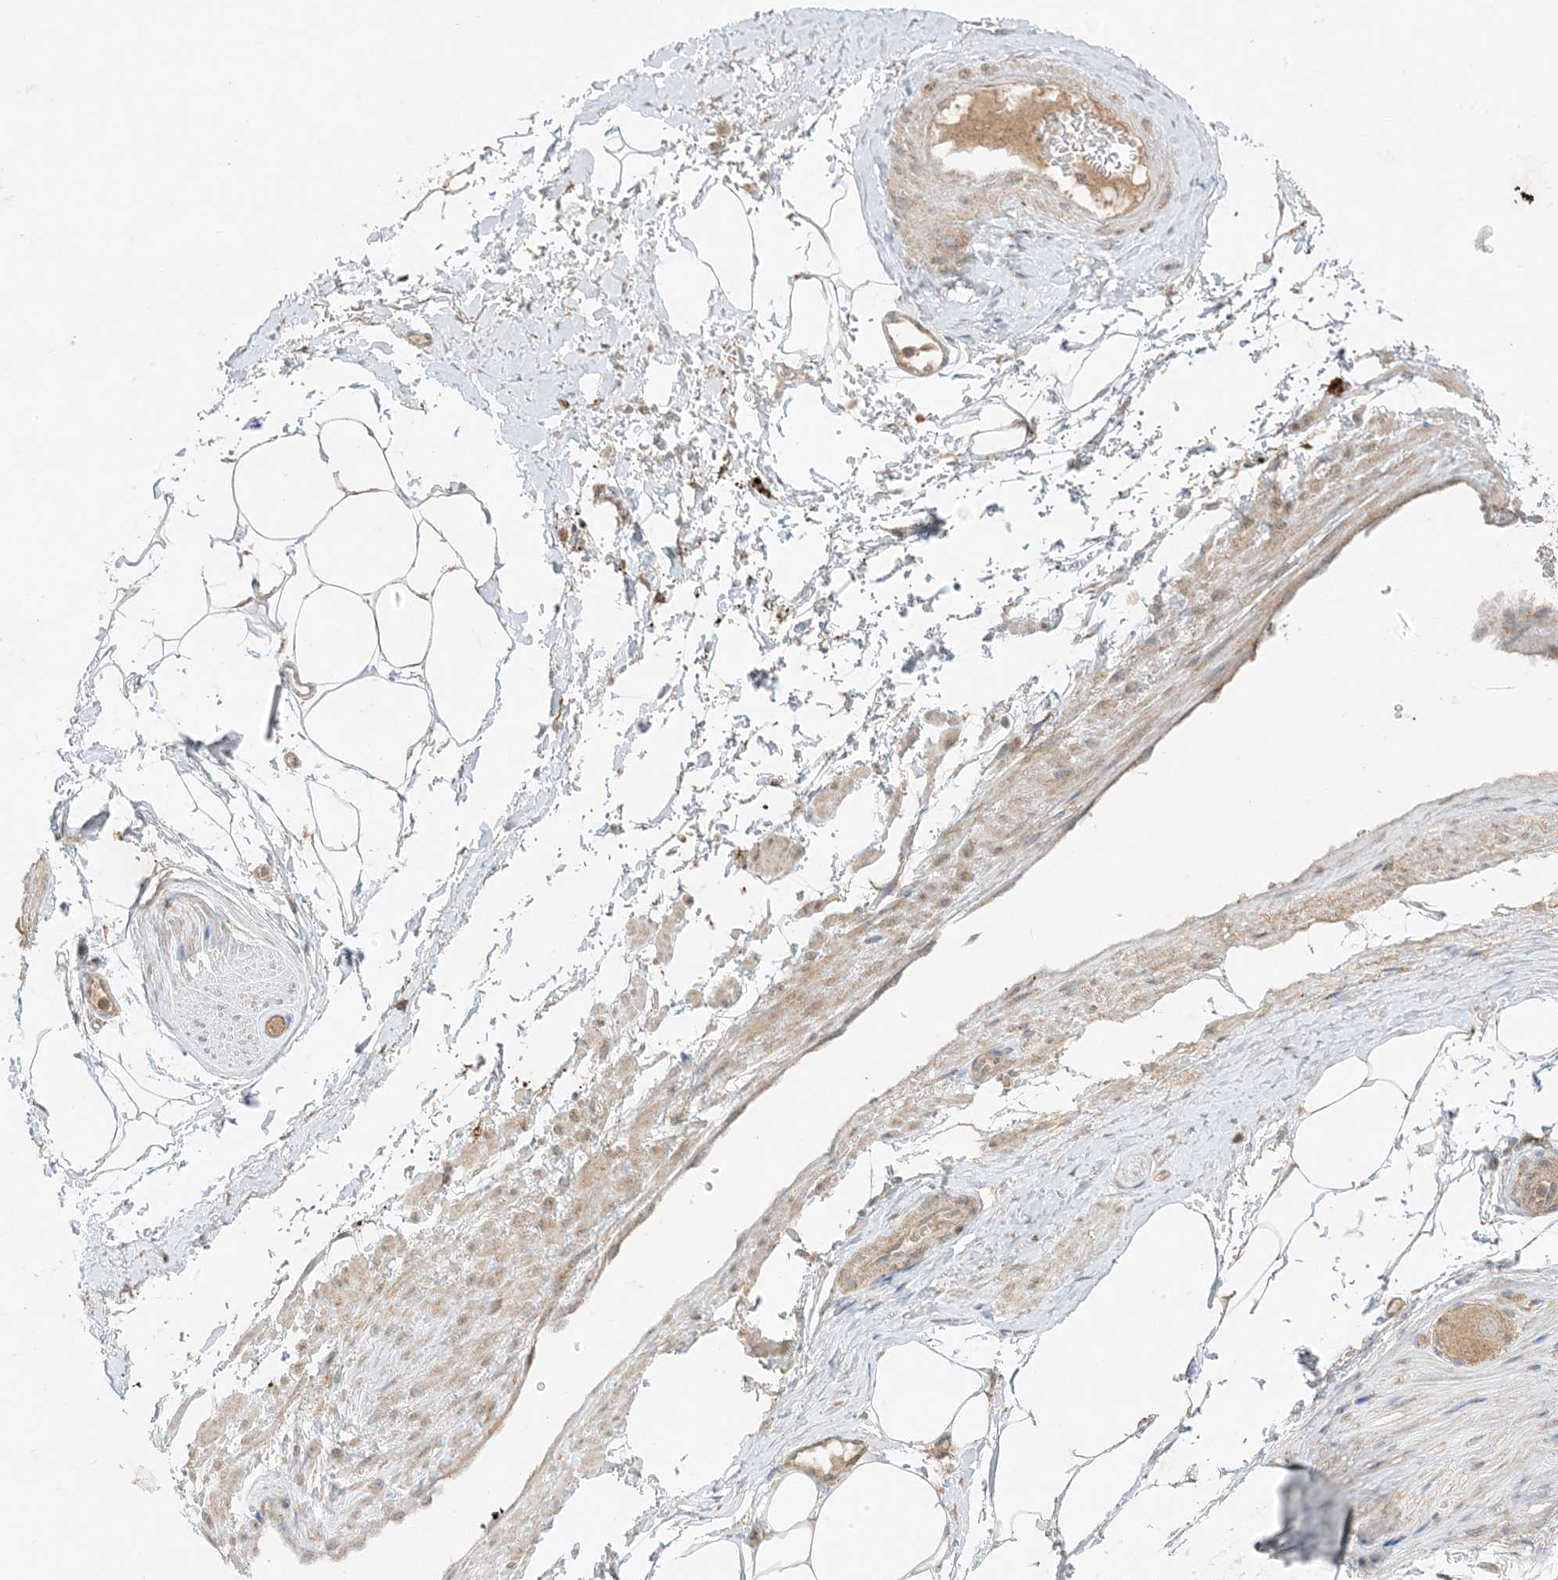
{"staining": {"intensity": "weak", "quantity": "25%-75%", "location": "cytoplasmic/membranous"}, "tissue": "adipose tissue", "cell_type": "Adipocytes", "image_type": "normal", "snomed": [{"axis": "morphology", "description": "Normal tissue, NOS"}, {"axis": "morphology", "description": "Adenocarcinoma, Low grade"}, {"axis": "topography", "description": "Prostate"}, {"axis": "topography", "description": "Peripheral nerve tissue"}], "caption": "Protein expression analysis of normal adipose tissue displays weak cytoplasmic/membranous positivity in about 25%-75% of adipocytes.", "gene": "ODC1", "patient": {"sex": "male", "age": 63}}